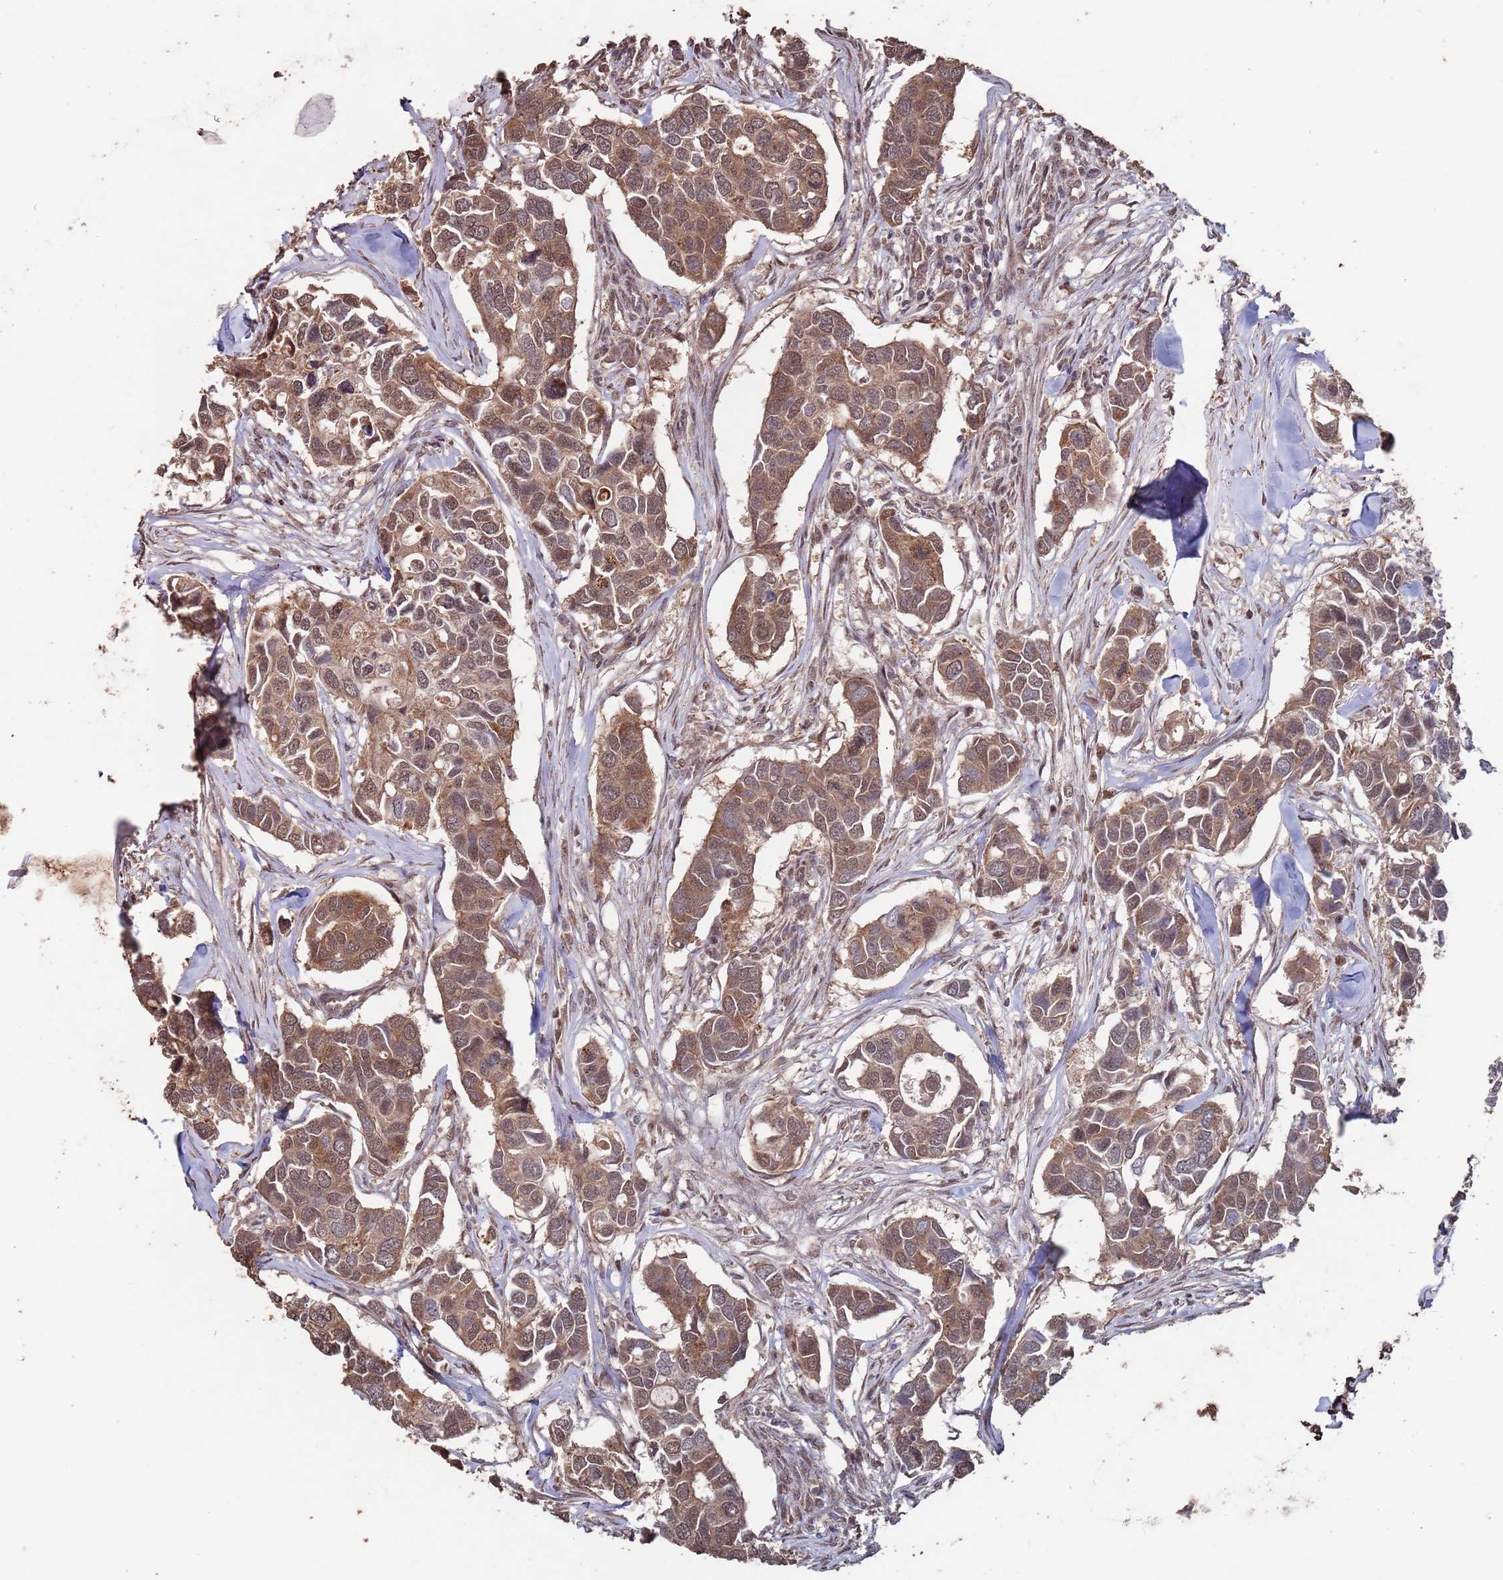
{"staining": {"intensity": "moderate", "quantity": ">75%", "location": "cytoplasmic/membranous,nuclear"}, "tissue": "breast cancer", "cell_type": "Tumor cells", "image_type": "cancer", "snomed": [{"axis": "morphology", "description": "Duct carcinoma"}, {"axis": "topography", "description": "Breast"}], "caption": "An immunohistochemistry (IHC) photomicrograph of tumor tissue is shown. Protein staining in brown labels moderate cytoplasmic/membranous and nuclear positivity in breast cancer (intraductal carcinoma) within tumor cells. Using DAB (brown) and hematoxylin (blue) stains, captured at high magnification using brightfield microscopy.", "gene": "PRR7", "patient": {"sex": "female", "age": 83}}